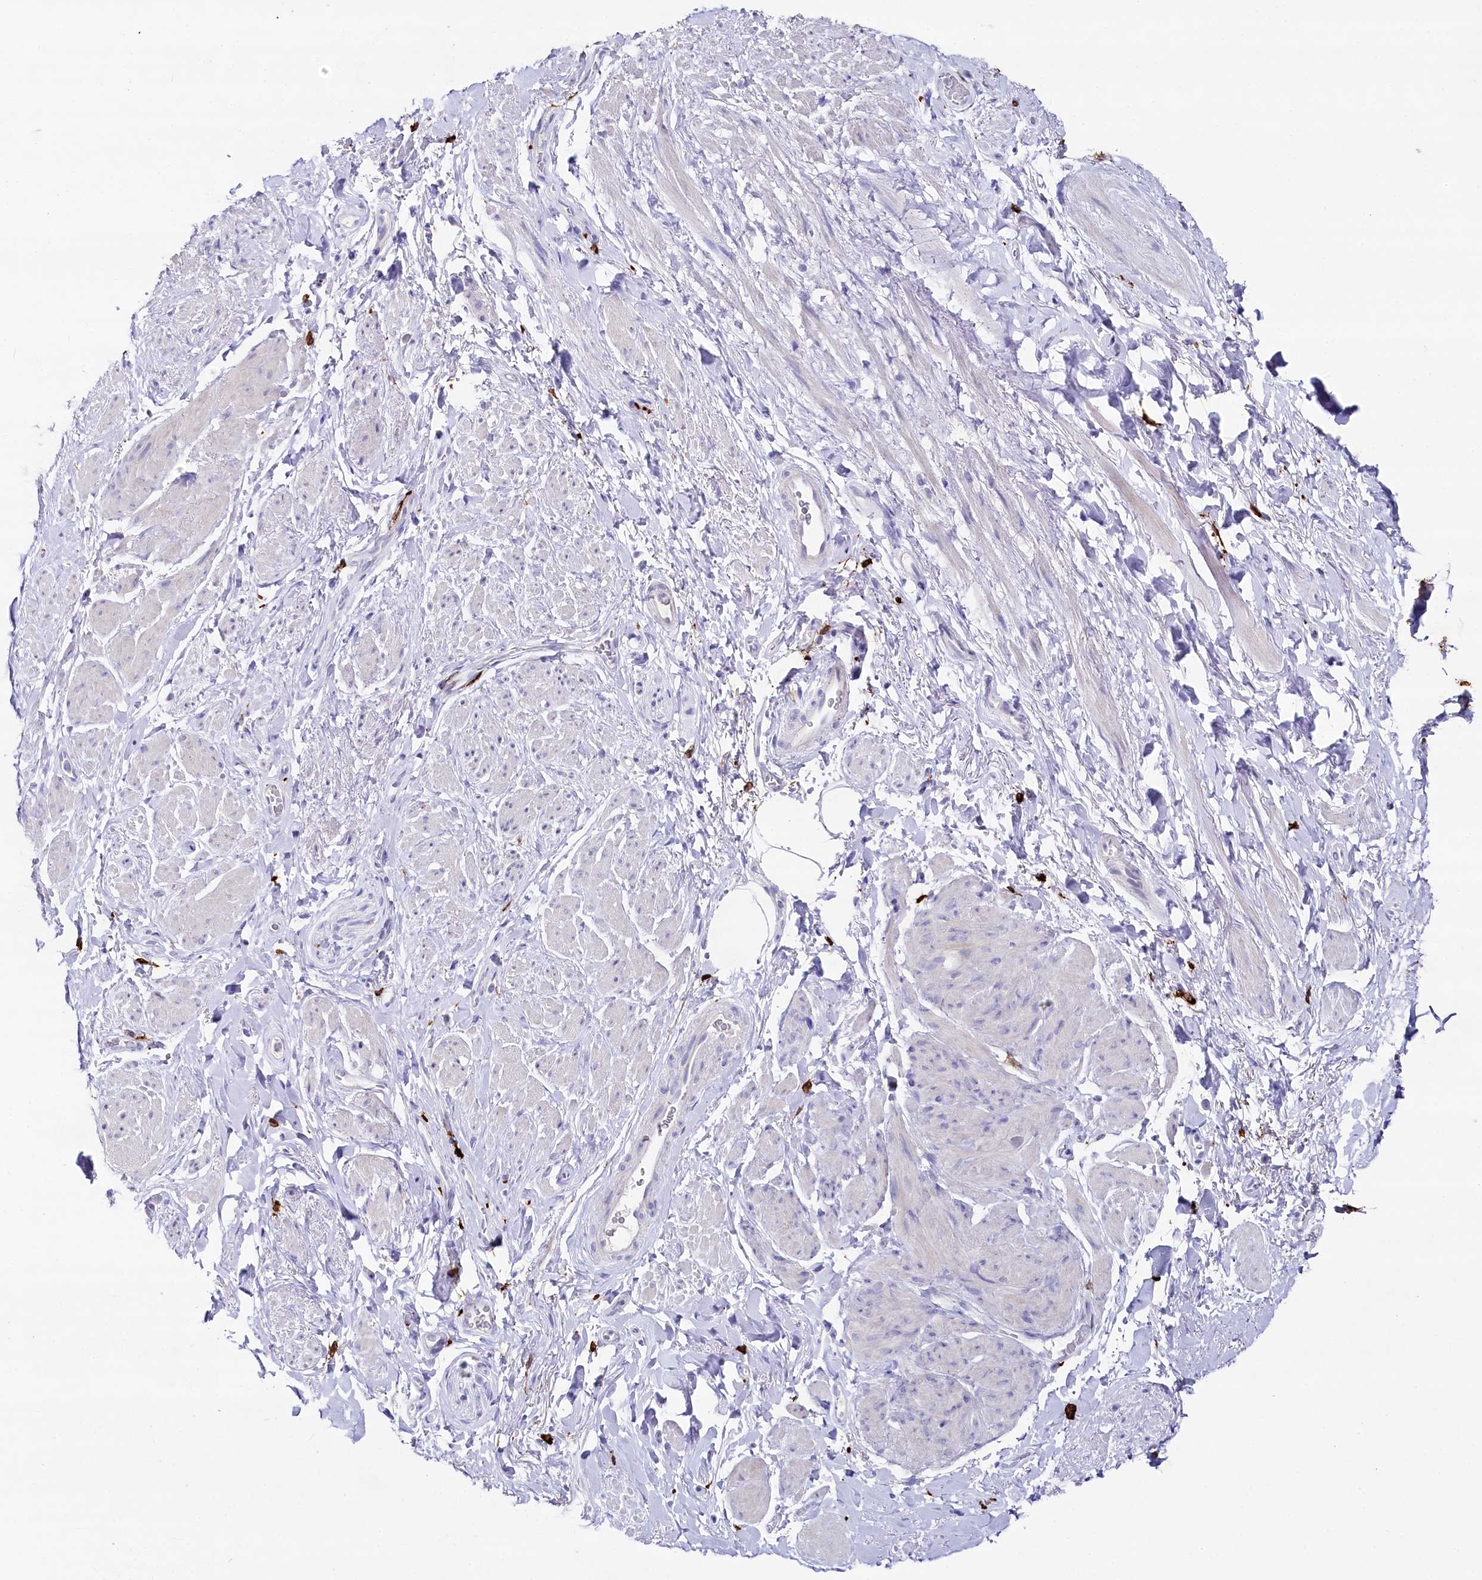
{"staining": {"intensity": "negative", "quantity": "none", "location": "none"}, "tissue": "smooth muscle", "cell_type": "Smooth muscle cells", "image_type": "normal", "snomed": [{"axis": "morphology", "description": "Normal tissue, NOS"}, {"axis": "topography", "description": "Smooth muscle"}, {"axis": "topography", "description": "Peripheral nerve tissue"}], "caption": "Immunohistochemistry histopathology image of unremarkable smooth muscle: smooth muscle stained with DAB demonstrates no significant protein staining in smooth muscle cells.", "gene": "CLEC4M", "patient": {"sex": "male", "age": 69}}